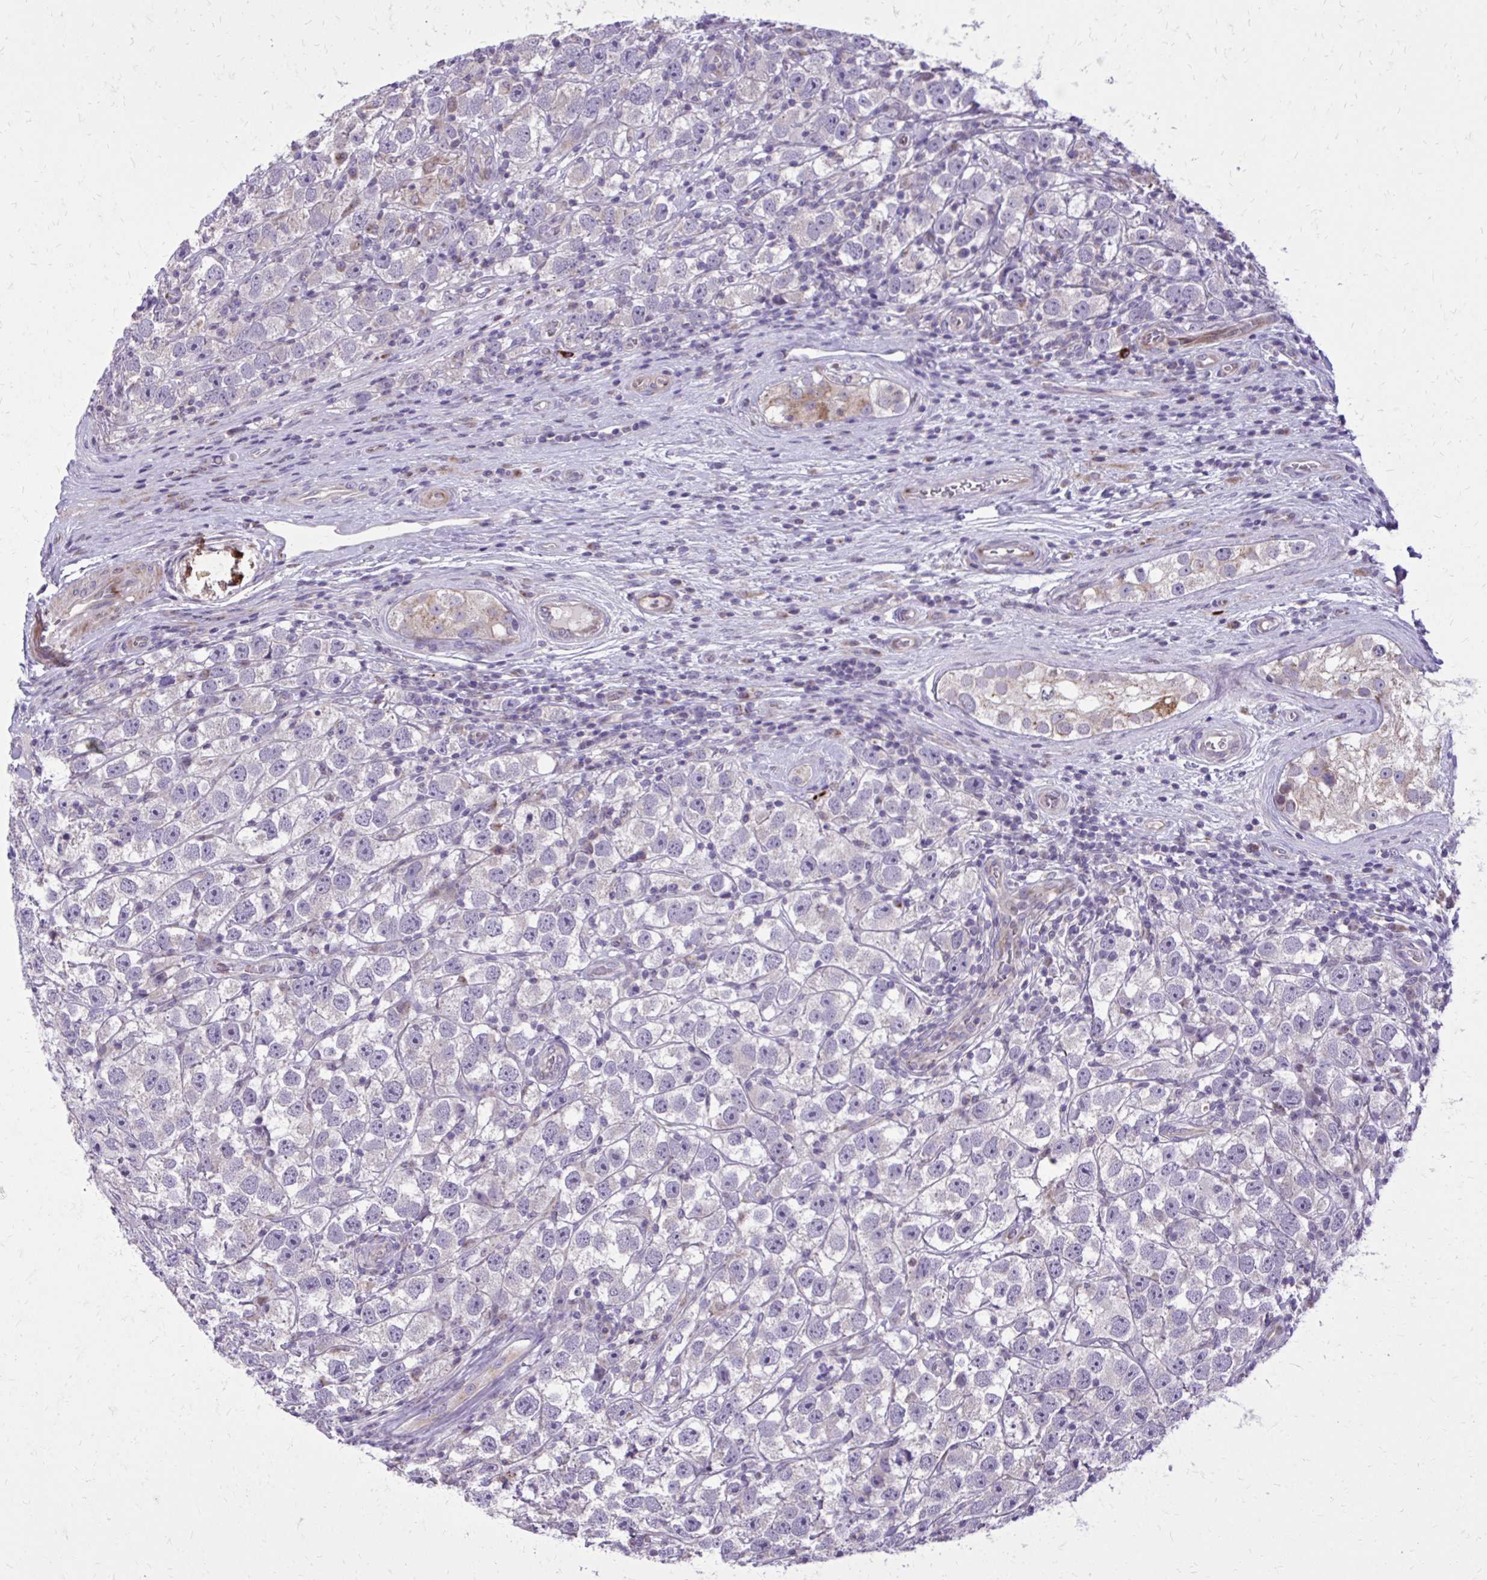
{"staining": {"intensity": "negative", "quantity": "none", "location": "none"}, "tissue": "testis cancer", "cell_type": "Tumor cells", "image_type": "cancer", "snomed": [{"axis": "morphology", "description": "Seminoma, NOS"}, {"axis": "topography", "description": "Testis"}], "caption": "The photomicrograph exhibits no significant expression in tumor cells of testis cancer (seminoma). The staining was performed using DAB (3,3'-diaminobenzidine) to visualize the protein expression in brown, while the nuclei were stained in blue with hematoxylin (Magnification: 20x).", "gene": "ABCC3", "patient": {"sex": "male", "age": 26}}